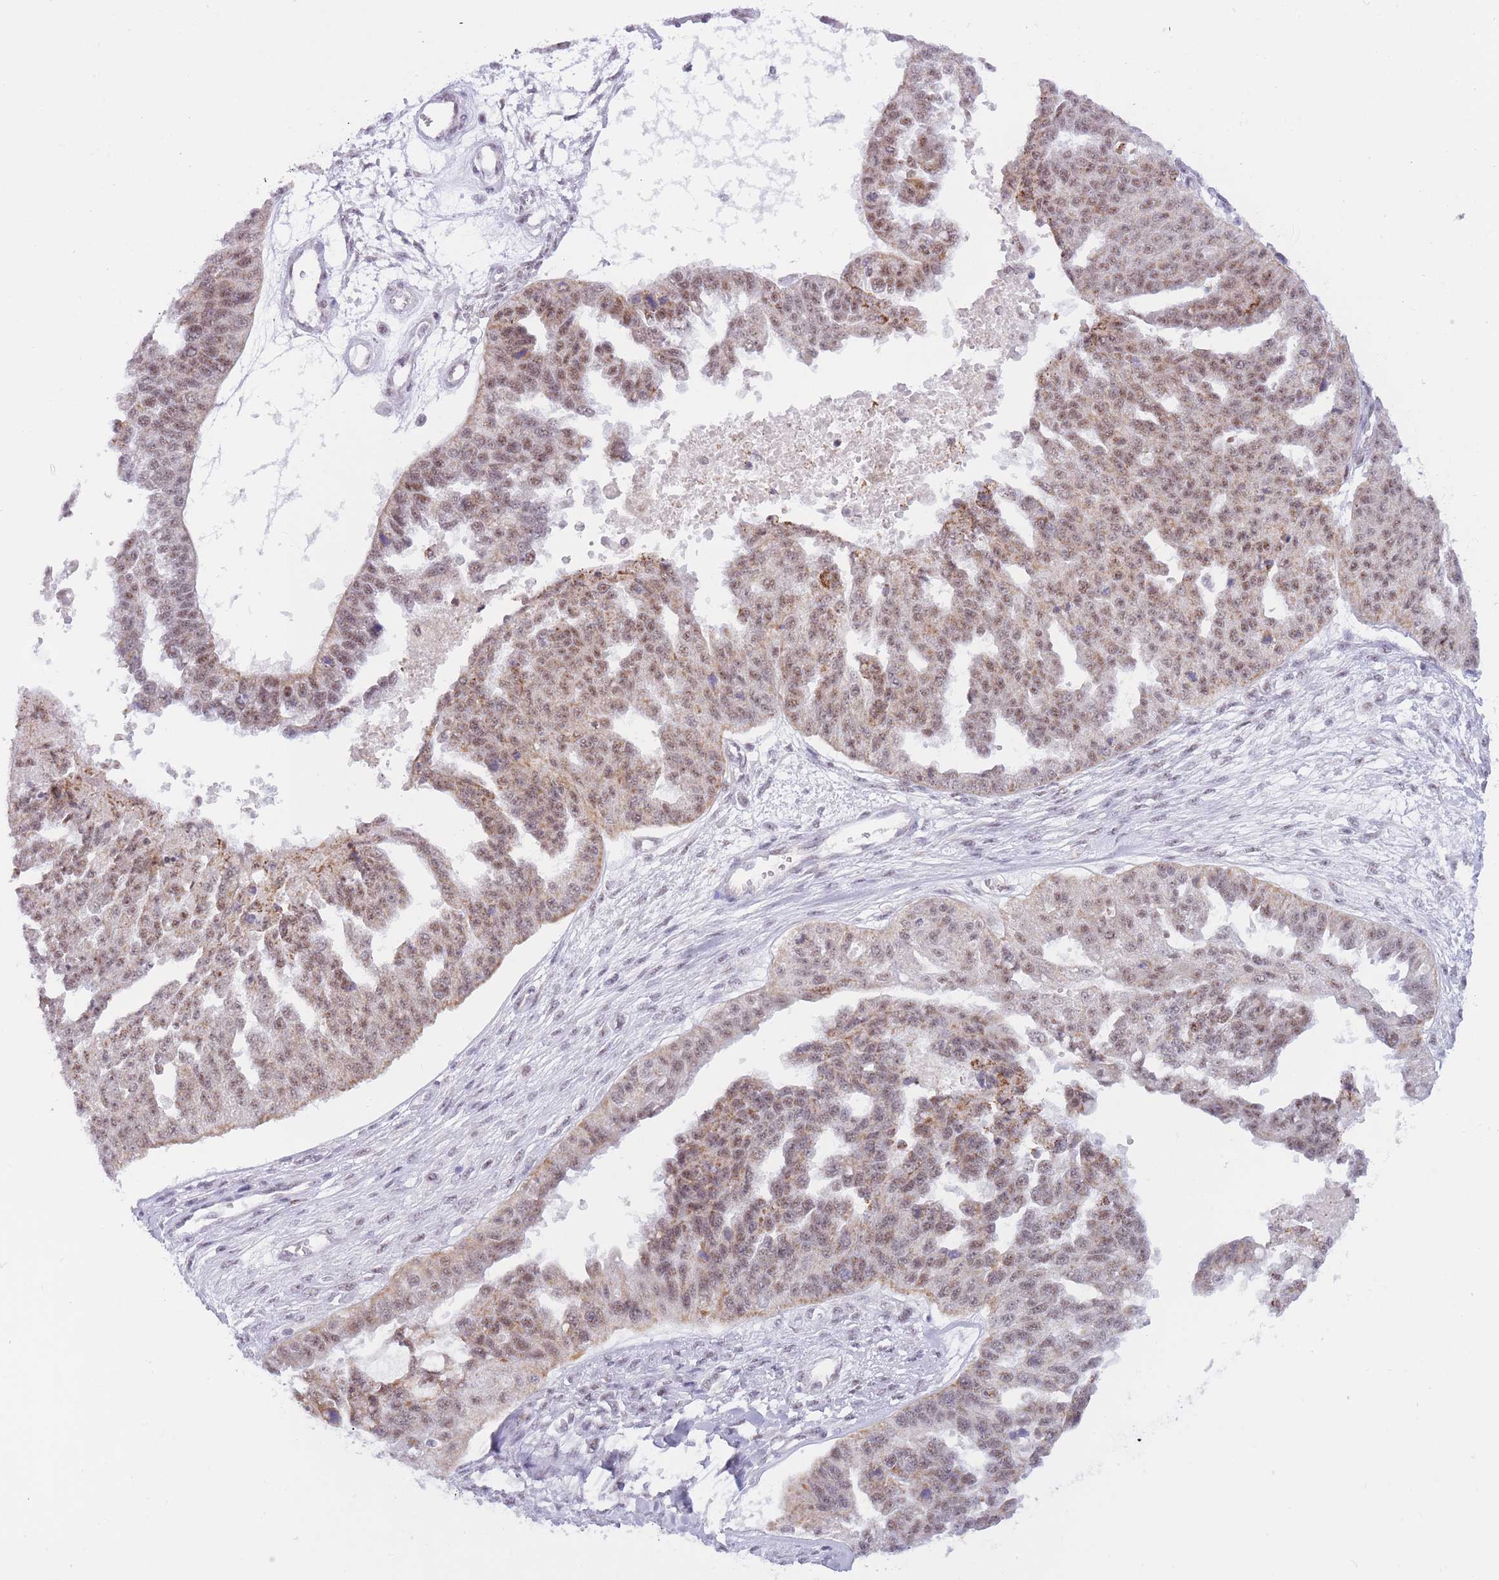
{"staining": {"intensity": "moderate", "quantity": "25%-75%", "location": "cytoplasmic/membranous,nuclear"}, "tissue": "ovarian cancer", "cell_type": "Tumor cells", "image_type": "cancer", "snomed": [{"axis": "morphology", "description": "Cystadenocarcinoma, serous, NOS"}, {"axis": "topography", "description": "Ovary"}], "caption": "DAB (3,3'-diaminobenzidine) immunohistochemical staining of ovarian serous cystadenocarcinoma displays moderate cytoplasmic/membranous and nuclear protein expression in about 25%-75% of tumor cells. (IHC, brightfield microscopy, high magnification).", "gene": "CYP2B6", "patient": {"sex": "female", "age": 58}}